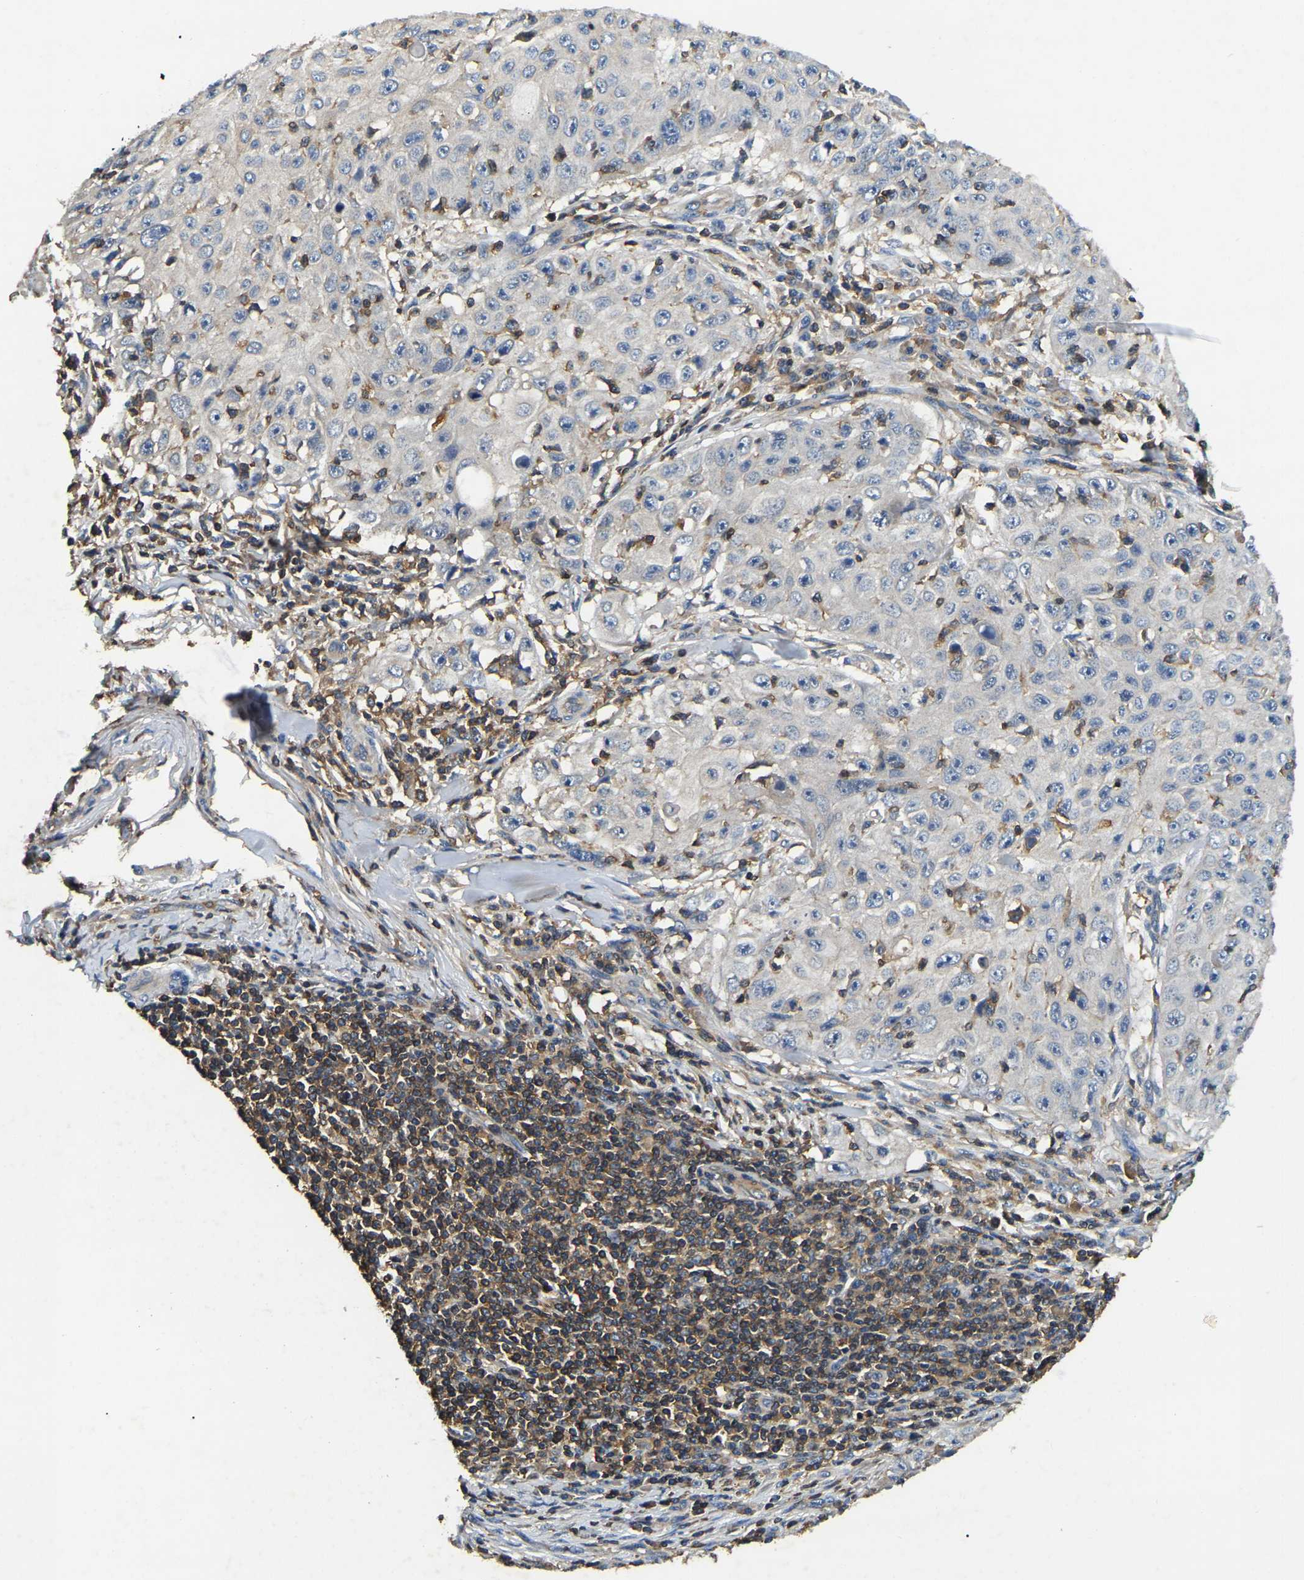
{"staining": {"intensity": "negative", "quantity": "none", "location": "none"}, "tissue": "skin cancer", "cell_type": "Tumor cells", "image_type": "cancer", "snomed": [{"axis": "morphology", "description": "Squamous cell carcinoma, NOS"}, {"axis": "topography", "description": "Skin"}], "caption": "This image is of skin squamous cell carcinoma stained with immunohistochemistry to label a protein in brown with the nuclei are counter-stained blue. There is no positivity in tumor cells.", "gene": "SMPD2", "patient": {"sex": "male", "age": 86}}